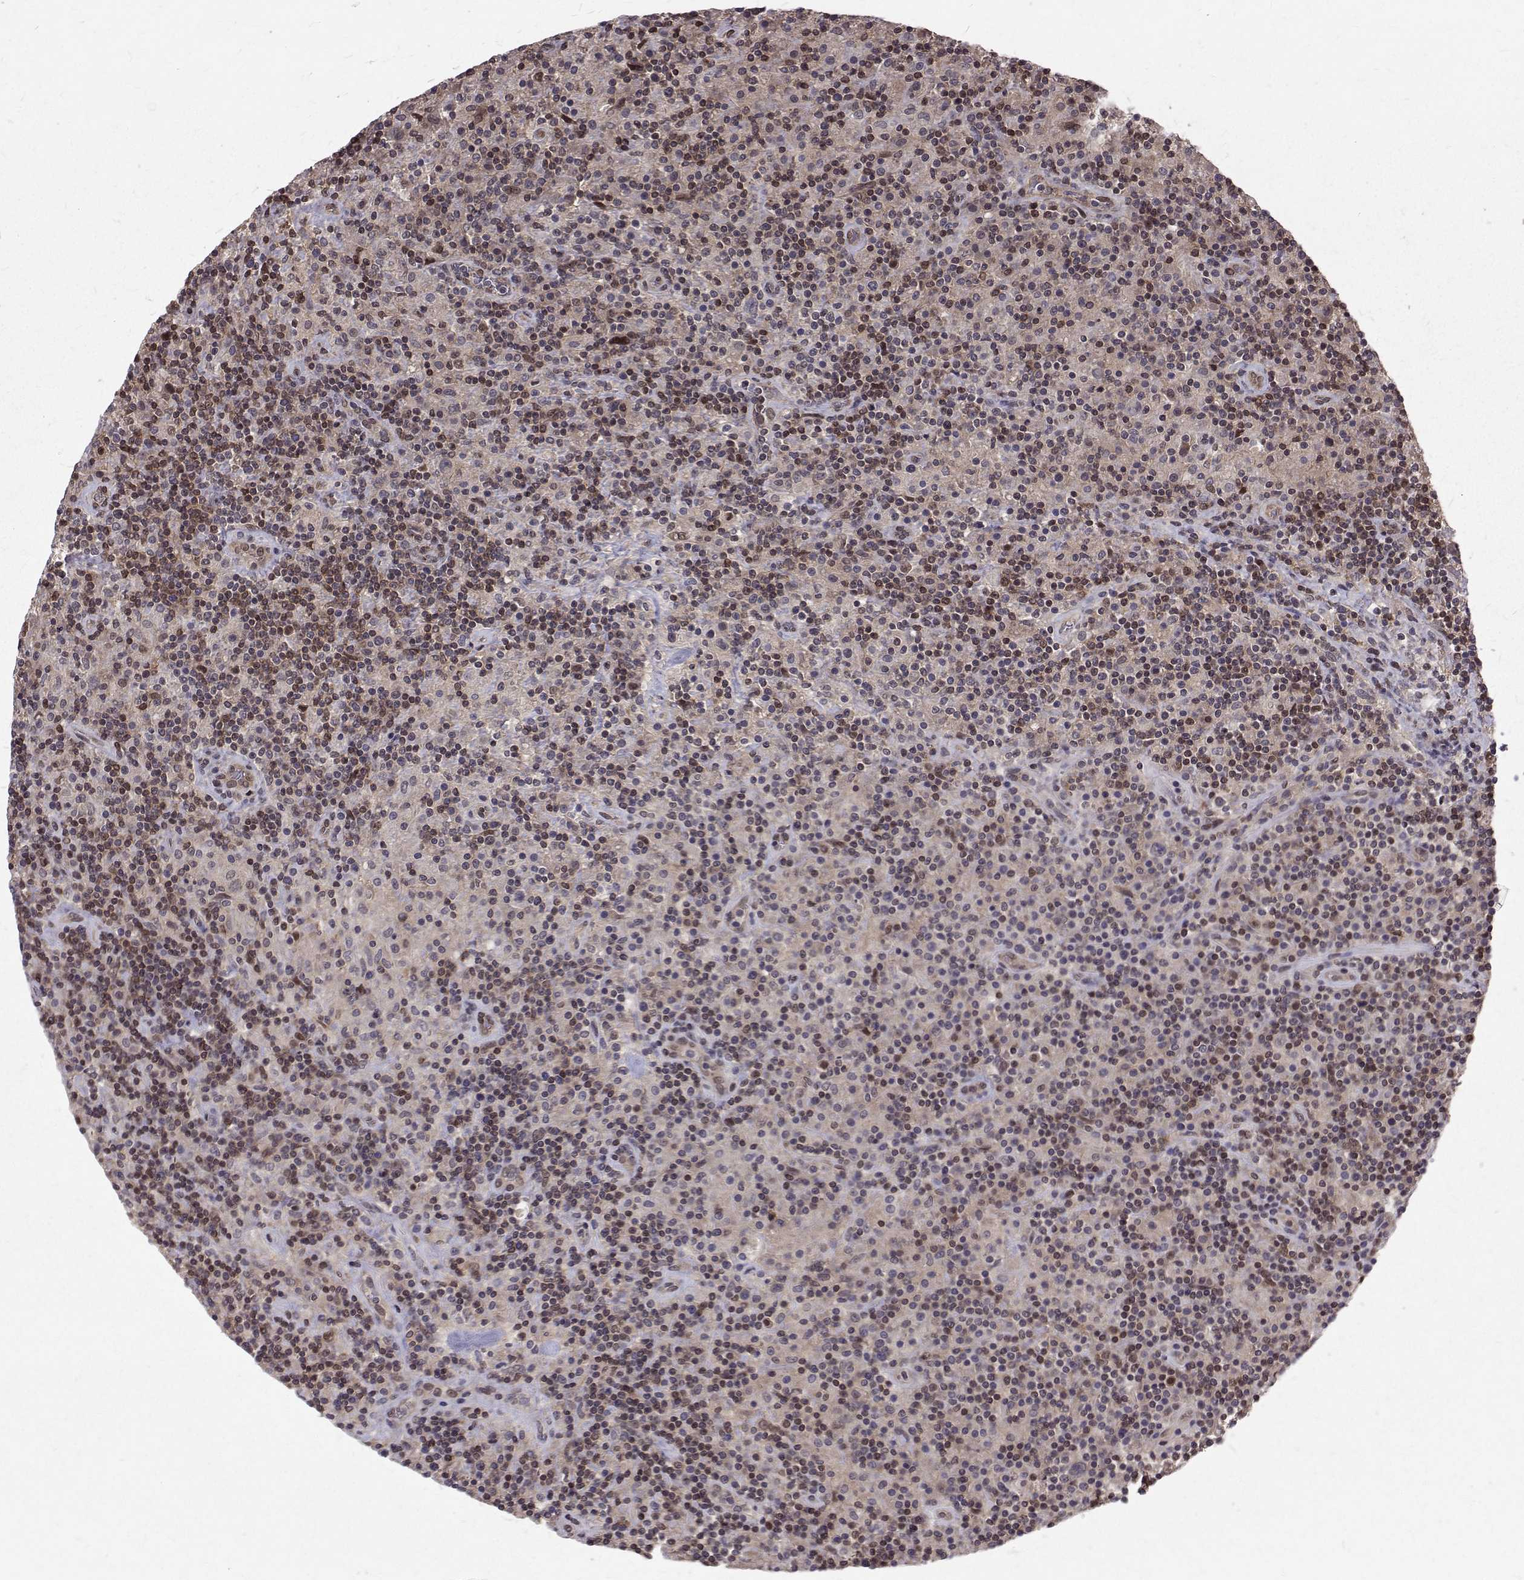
{"staining": {"intensity": "negative", "quantity": "none", "location": "none"}, "tissue": "lymphoma", "cell_type": "Tumor cells", "image_type": "cancer", "snomed": [{"axis": "morphology", "description": "Hodgkin's disease, NOS"}, {"axis": "topography", "description": "Lymph node"}], "caption": "Immunohistochemistry histopathology image of Hodgkin's disease stained for a protein (brown), which shows no positivity in tumor cells.", "gene": "NIF3L1", "patient": {"sex": "male", "age": 70}}